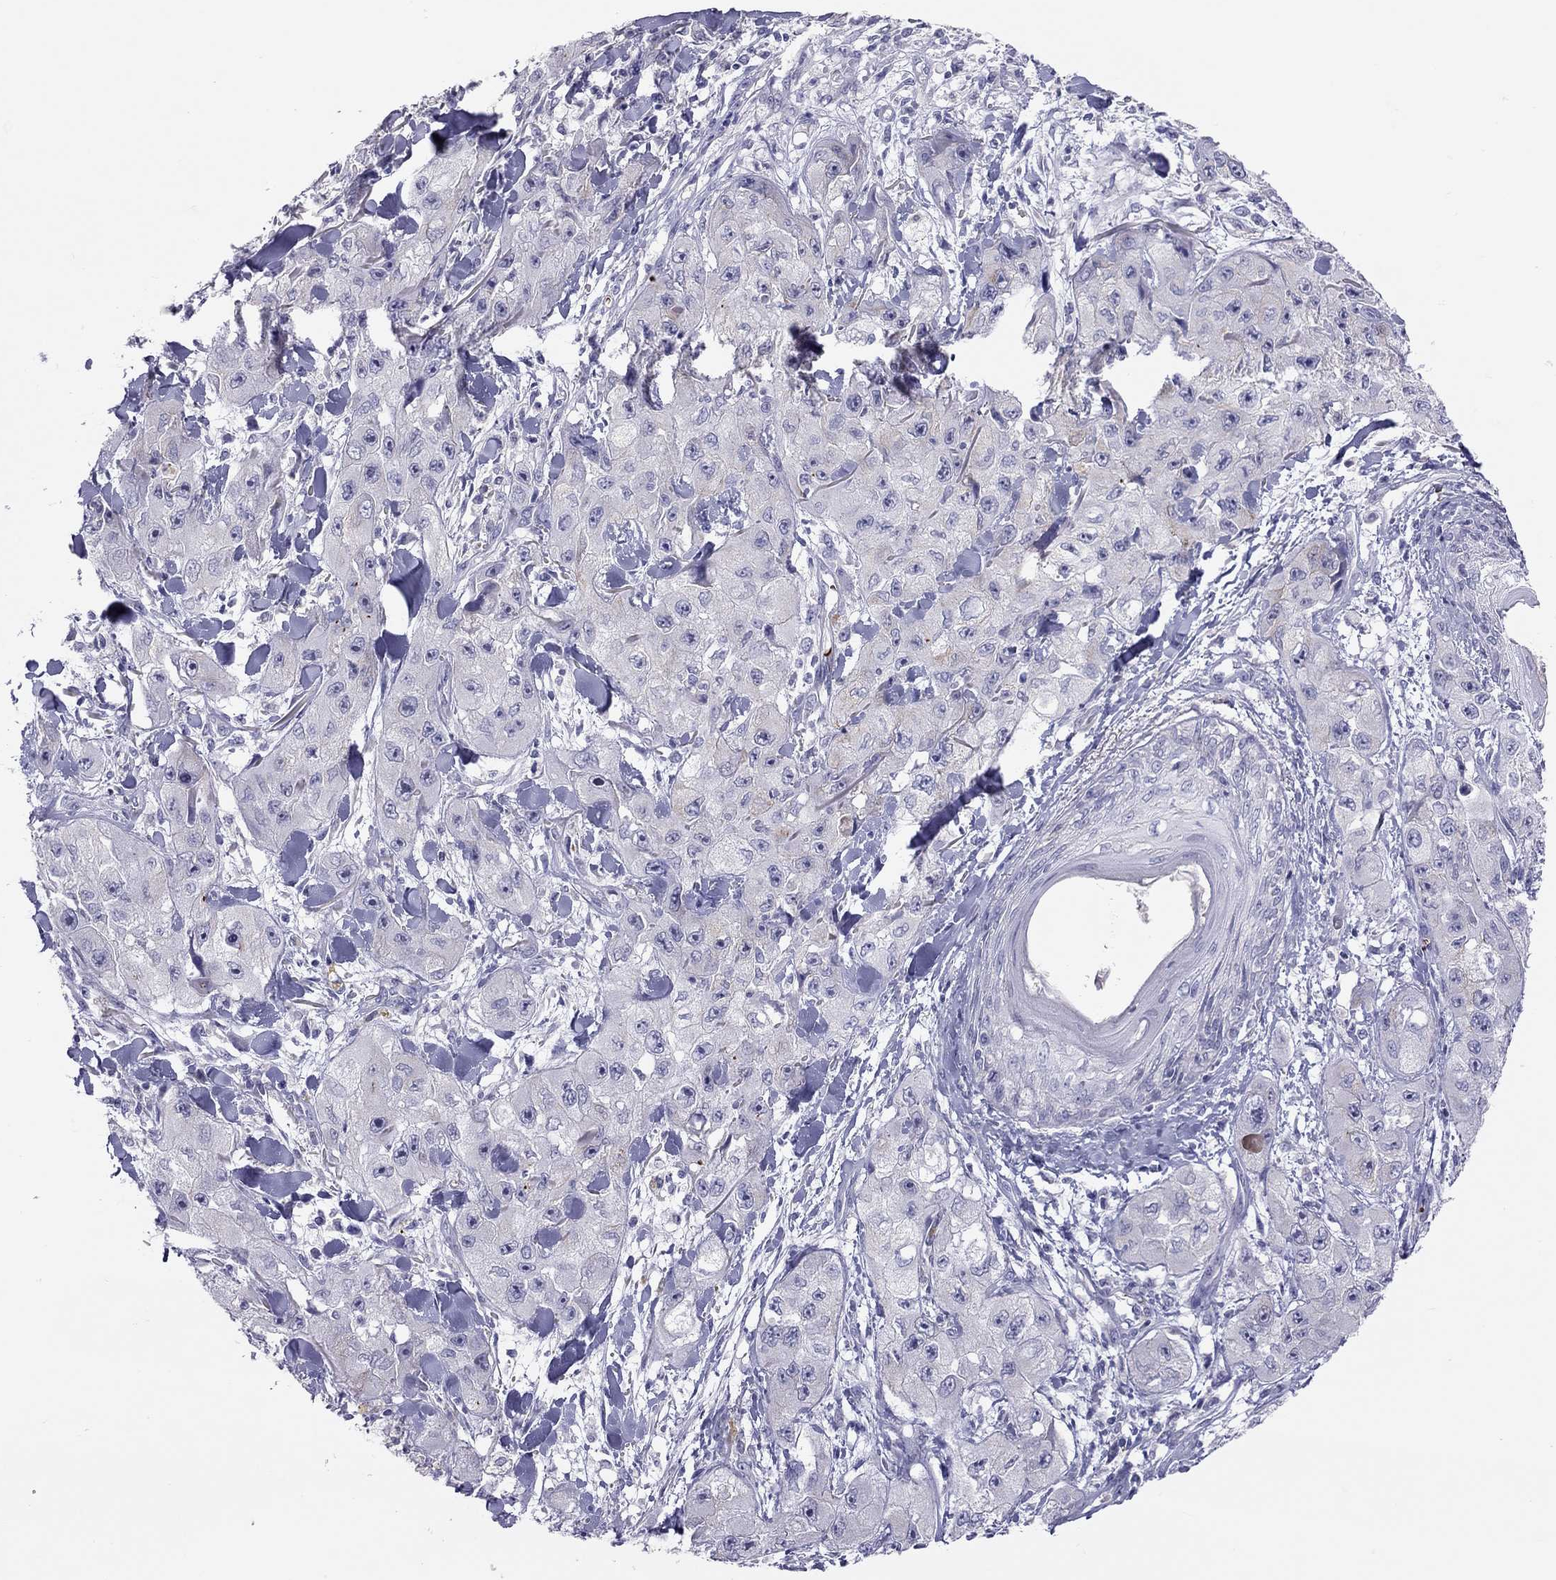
{"staining": {"intensity": "negative", "quantity": "none", "location": "none"}, "tissue": "skin cancer", "cell_type": "Tumor cells", "image_type": "cancer", "snomed": [{"axis": "morphology", "description": "Squamous cell carcinoma, NOS"}, {"axis": "topography", "description": "Skin"}, {"axis": "topography", "description": "Subcutis"}], "caption": "A high-resolution photomicrograph shows immunohistochemistry (IHC) staining of skin squamous cell carcinoma, which shows no significant expression in tumor cells.", "gene": "FRMD1", "patient": {"sex": "male", "age": 73}}